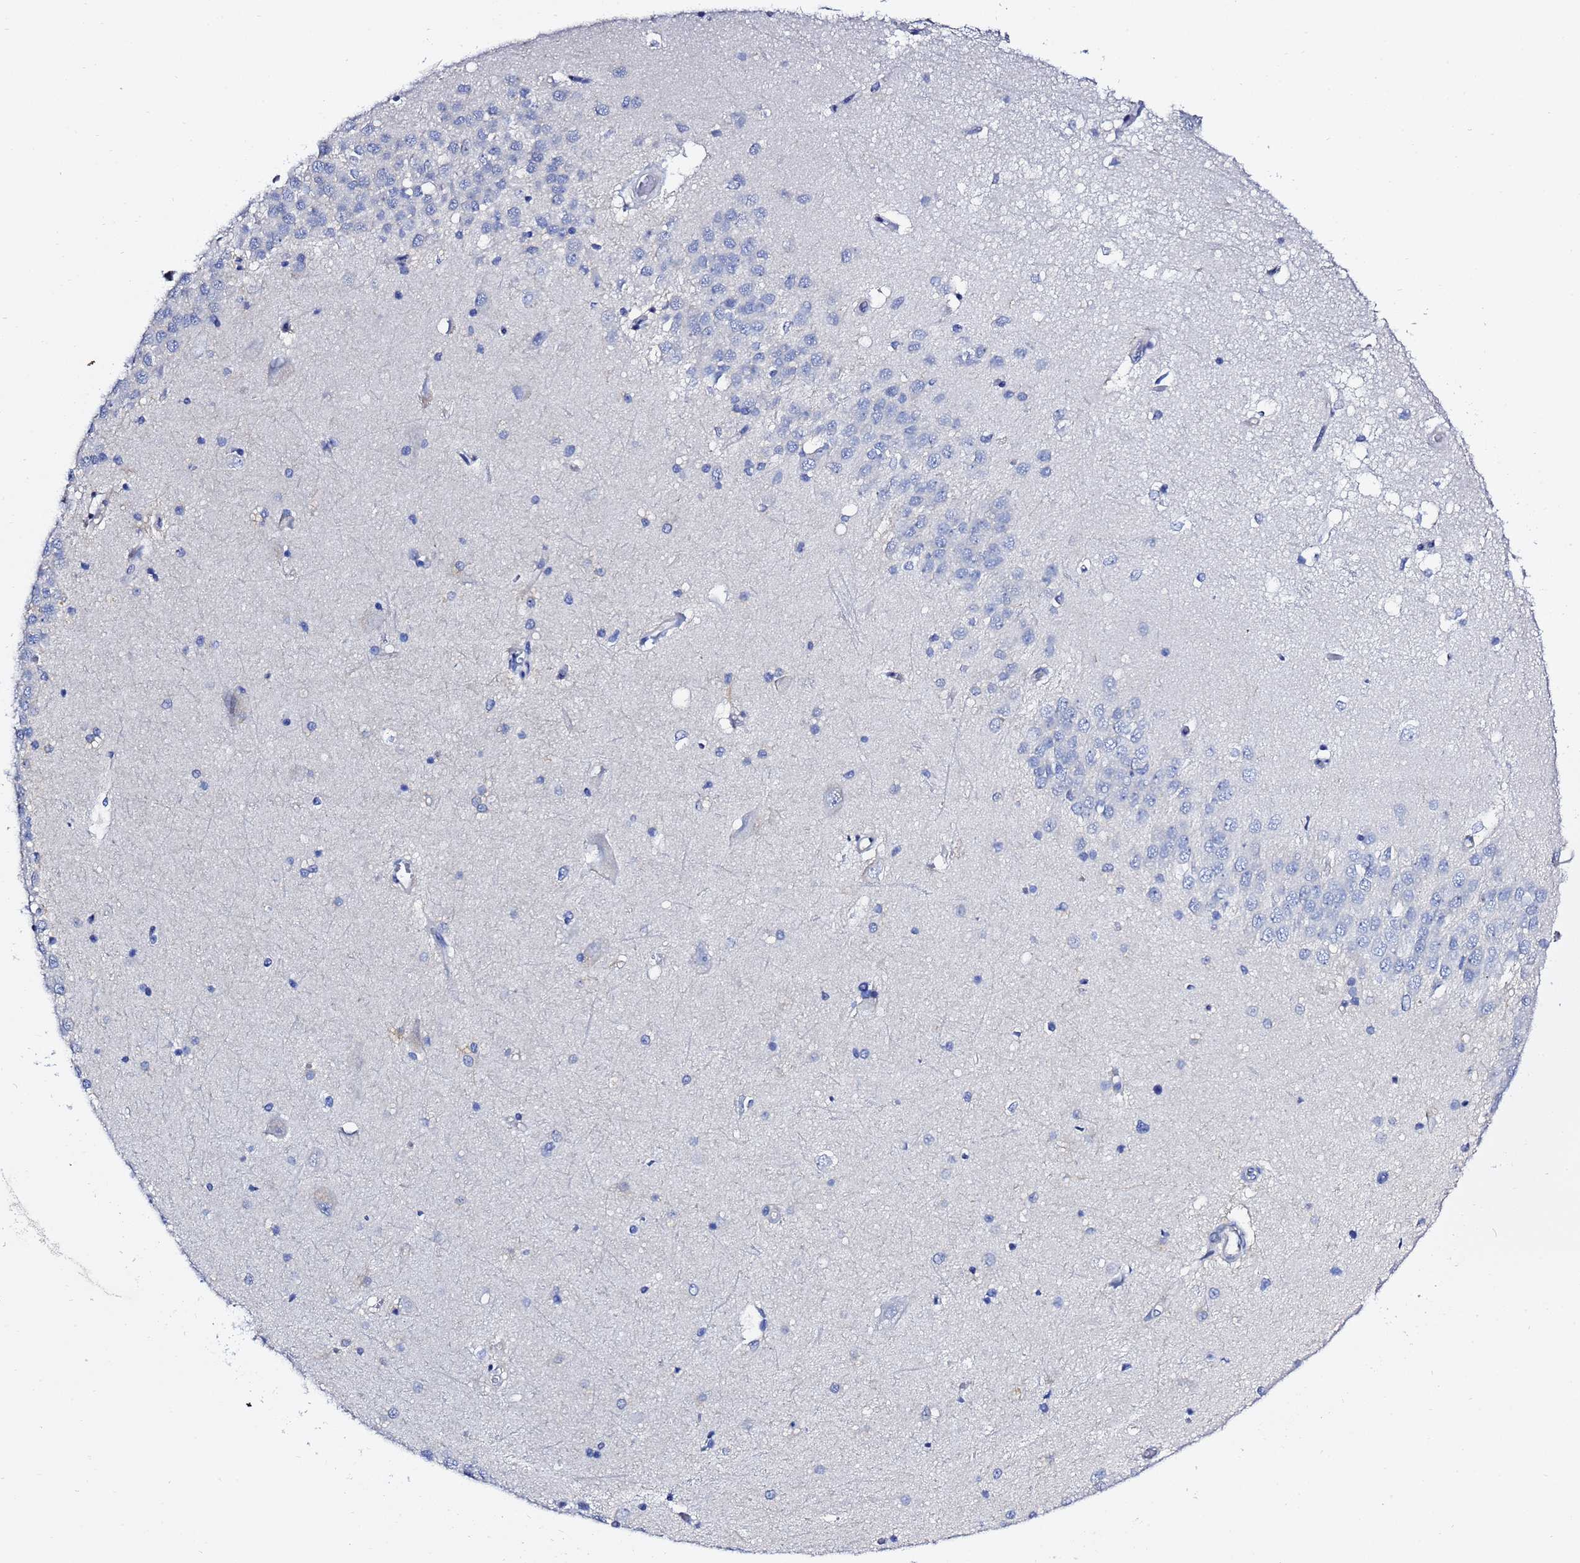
{"staining": {"intensity": "negative", "quantity": "none", "location": "none"}, "tissue": "hippocampus", "cell_type": "Glial cells", "image_type": "normal", "snomed": [{"axis": "morphology", "description": "Normal tissue, NOS"}, {"axis": "topography", "description": "Hippocampus"}], "caption": "A high-resolution photomicrograph shows IHC staining of benign hippocampus, which demonstrates no significant expression in glial cells. Brightfield microscopy of IHC stained with DAB (3,3'-diaminobenzidine) (brown) and hematoxylin (blue), captured at high magnification.", "gene": "LENG1", "patient": {"sex": "male", "age": 45}}